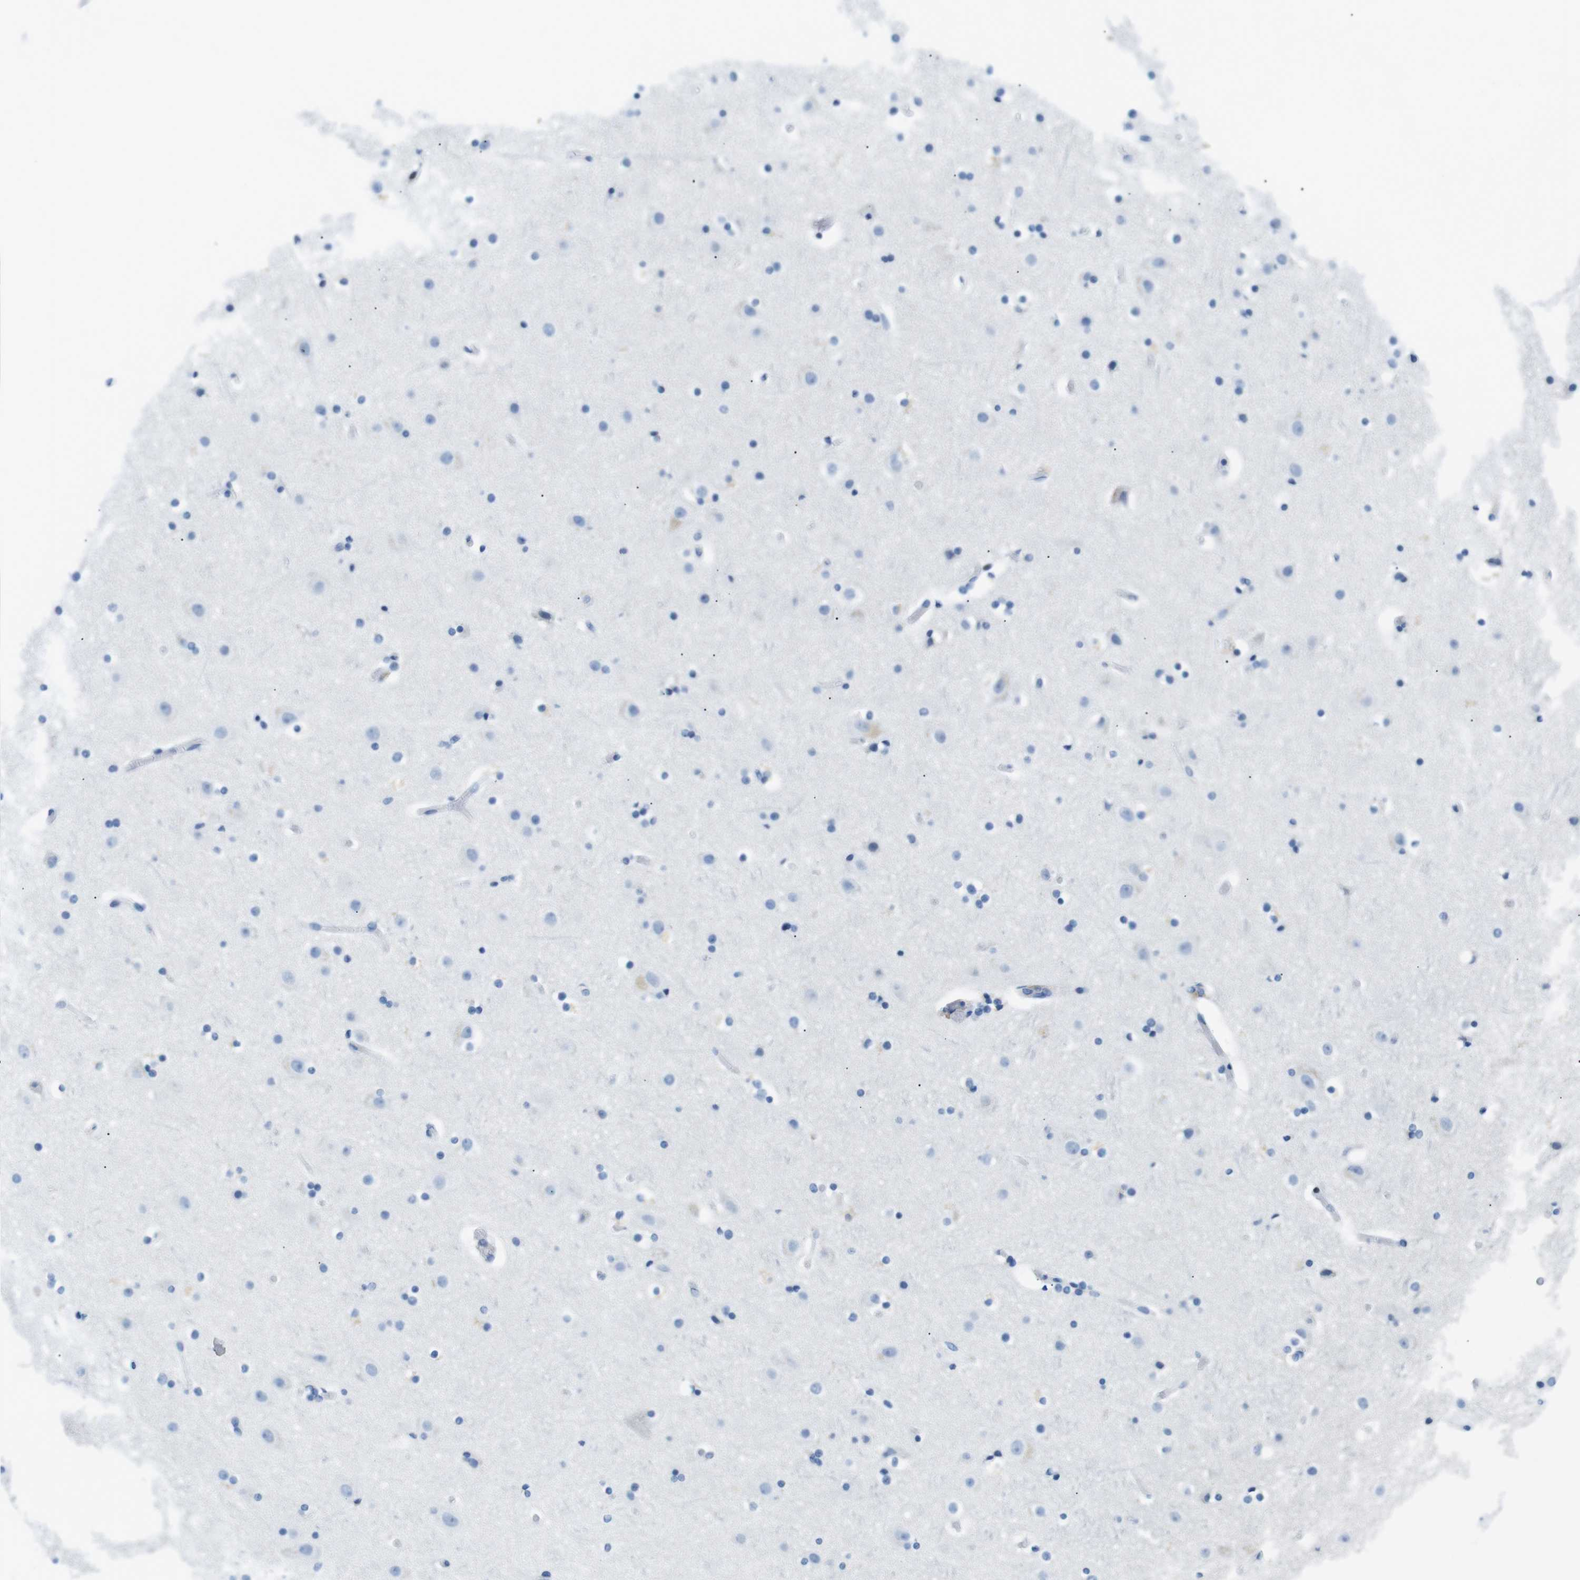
{"staining": {"intensity": "negative", "quantity": "none", "location": "none"}, "tissue": "cerebral cortex", "cell_type": "Endothelial cells", "image_type": "normal", "snomed": [{"axis": "morphology", "description": "Normal tissue, NOS"}, {"axis": "topography", "description": "Cerebral cortex"}], "caption": "DAB (3,3'-diaminobenzidine) immunohistochemical staining of unremarkable human cerebral cortex displays no significant expression in endothelial cells.", "gene": "TNFRSF4", "patient": {"sex": "male", "age": 57}}